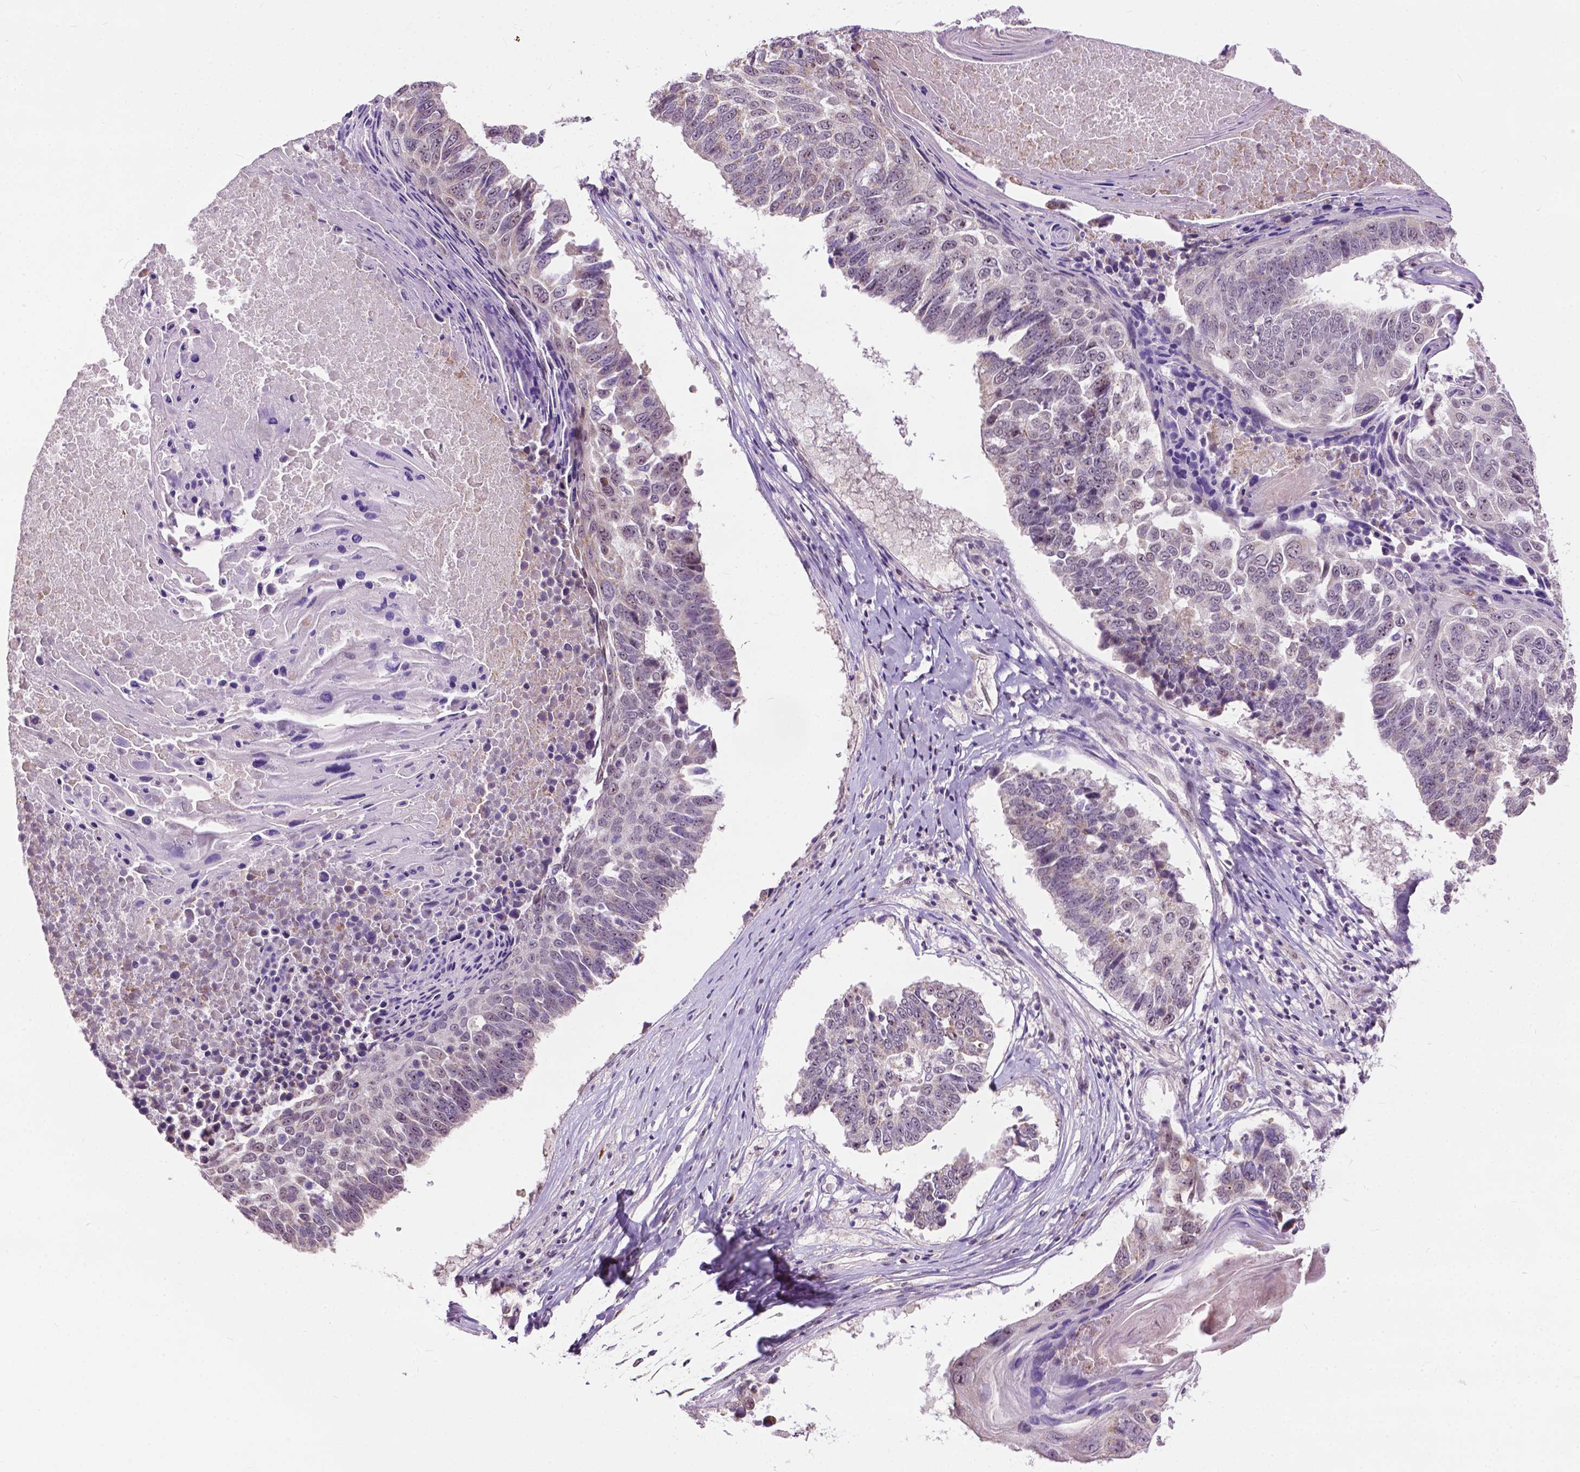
{"staining": {"intensity": "weak", "quantity": "<25%", "location": "cytoplasmic/membranous"}, "tissue": "lung cancer", "cell_type": "Tumor cells", "image_type": "cancer", "snomed": [{"axis": "morphology", "description": "Squamous cell carcinoma, NOS"}, {"axis": "topography", "description": "Lung"}], "caption": "The photomicrograph reveals no staining of tumor cells in lung squamous cell carcinoma.", "gene": "TTC9B", "patient": {"sex": "male", "age": 73}}